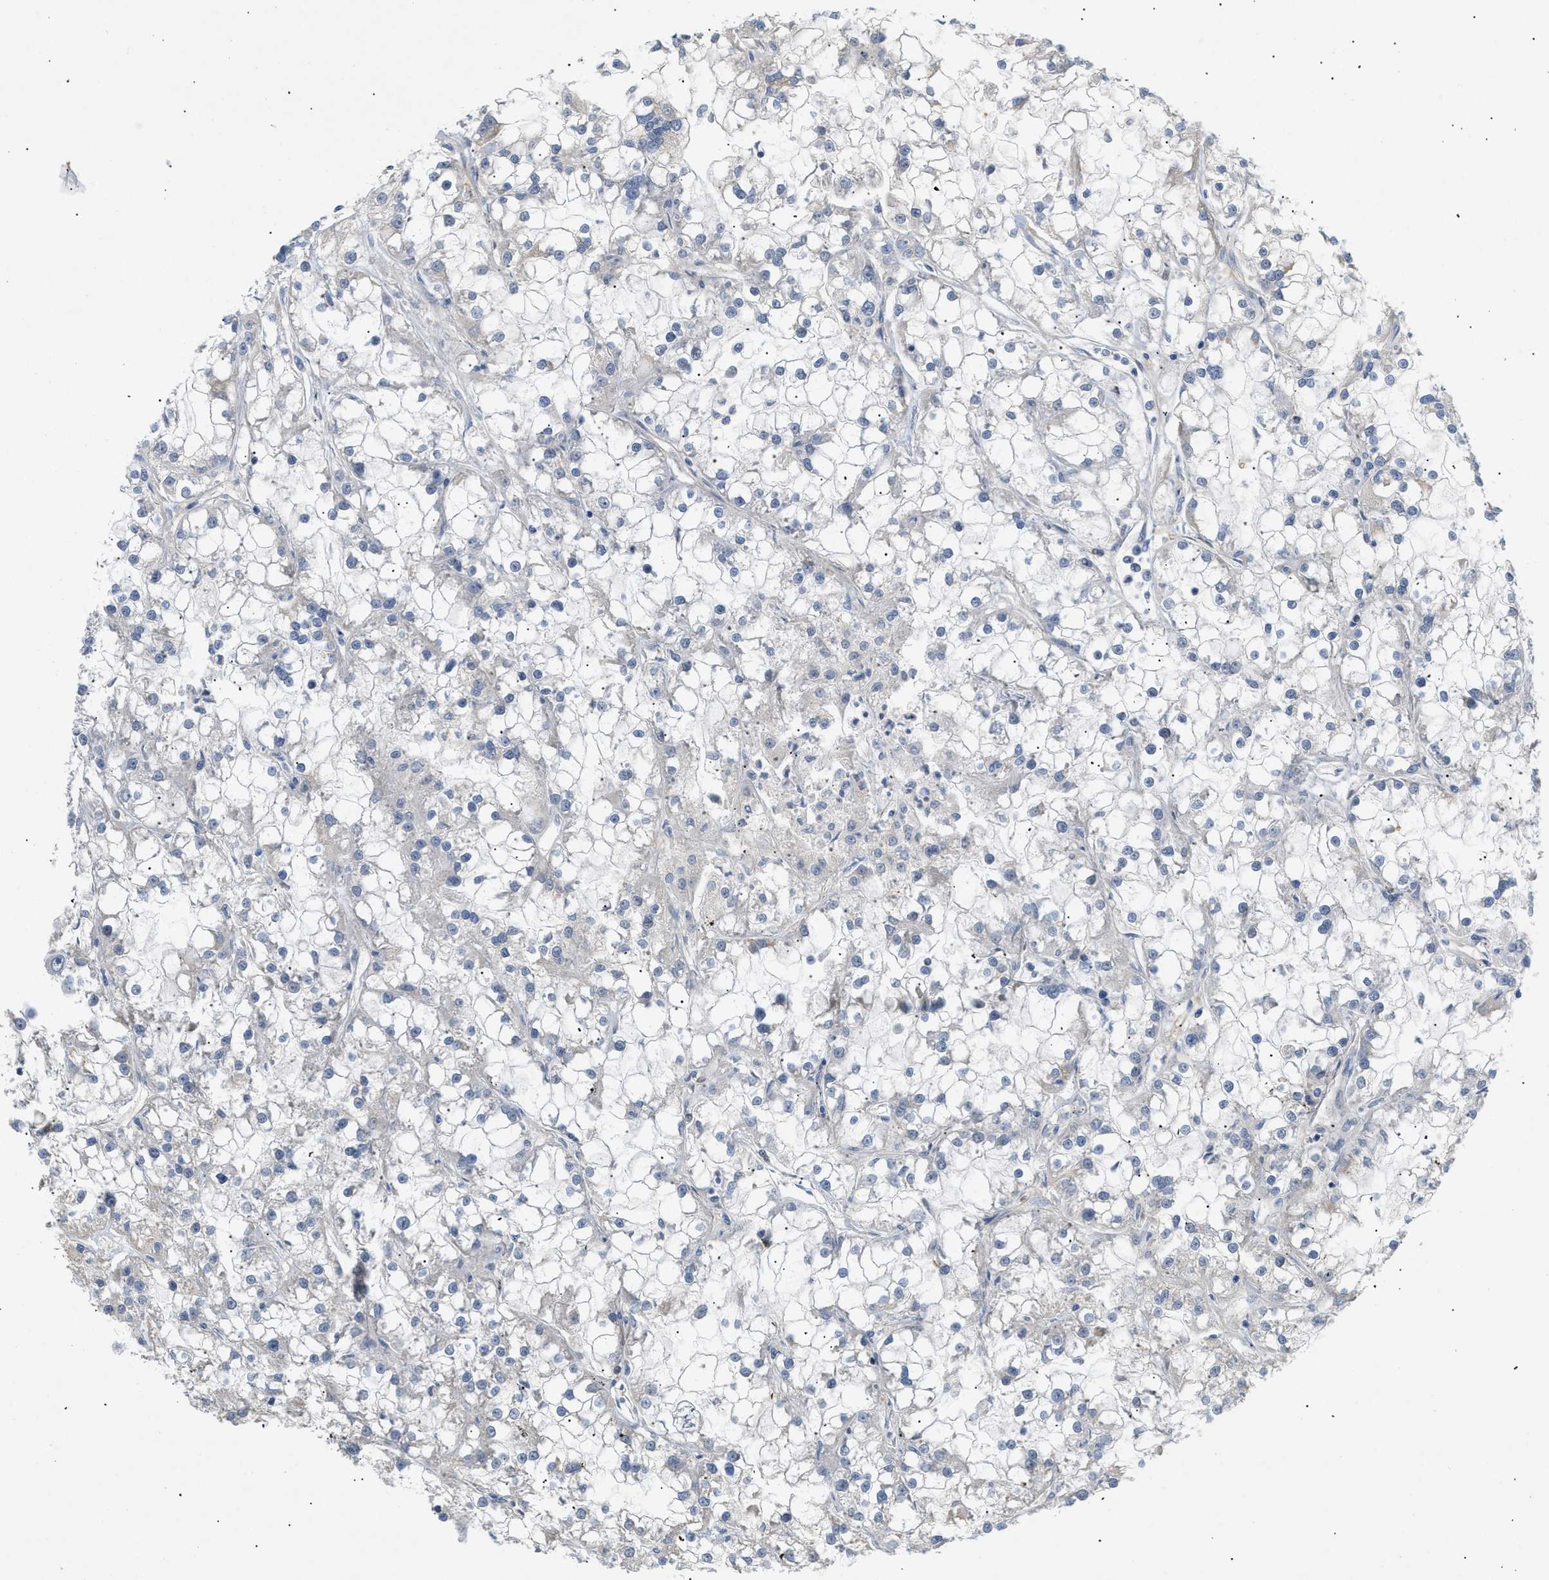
{"staining": {"intensity": "negative", "quantity": "none", "location": "none"}, "tissue": "renal cancer", "cell_type": "Tumor cells", "image_type": "cancer", "snomed": [{"axis": "morphology", "description": "Adenocarcinoma, NOS"}, {"axis": "topography", "description": "Kidney"}], "caption": "The photomicrograph demonstrates no staining of tumor cells in renal cancer.", "gene": "FARS2", "patient": {"sex": "female", "age": 52}}